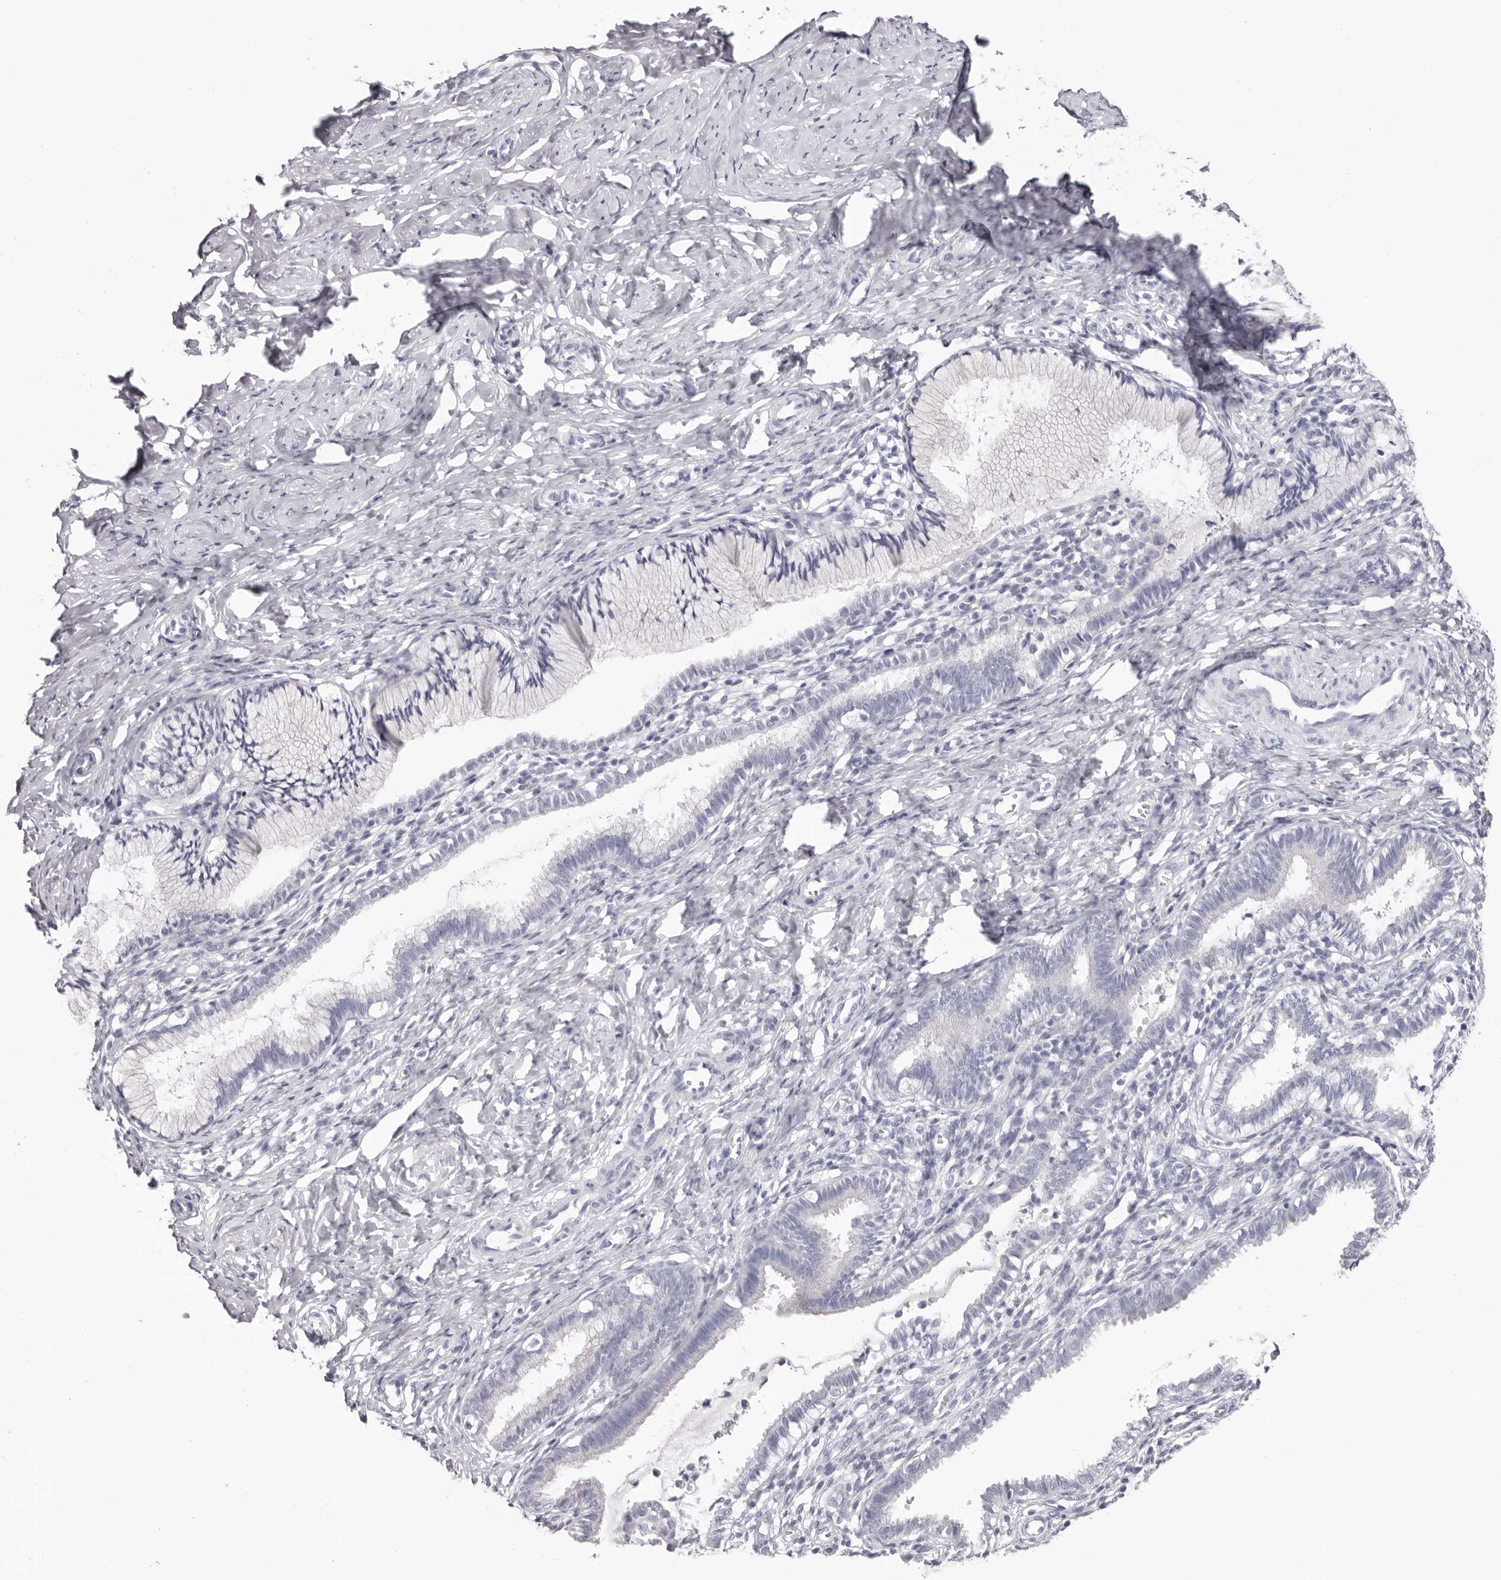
{"staining": {"intensity": "negative", "quantity": "none", "location": "none"}, "tissue": "cervix", "cell_type": "Glandular cells", "image_type": "normal", "snomed": [{"axis": "morphology", "description": "Normal tissue, NOS"}, {"axis": "topography", "description": "Cervix"}], "caption": "This is an immunohistochemistry micrograph of unremarkable cervix. There is no staining in glandular cells.", "gene": "LPO", "patient": {"sex": "female", "age": 27}}